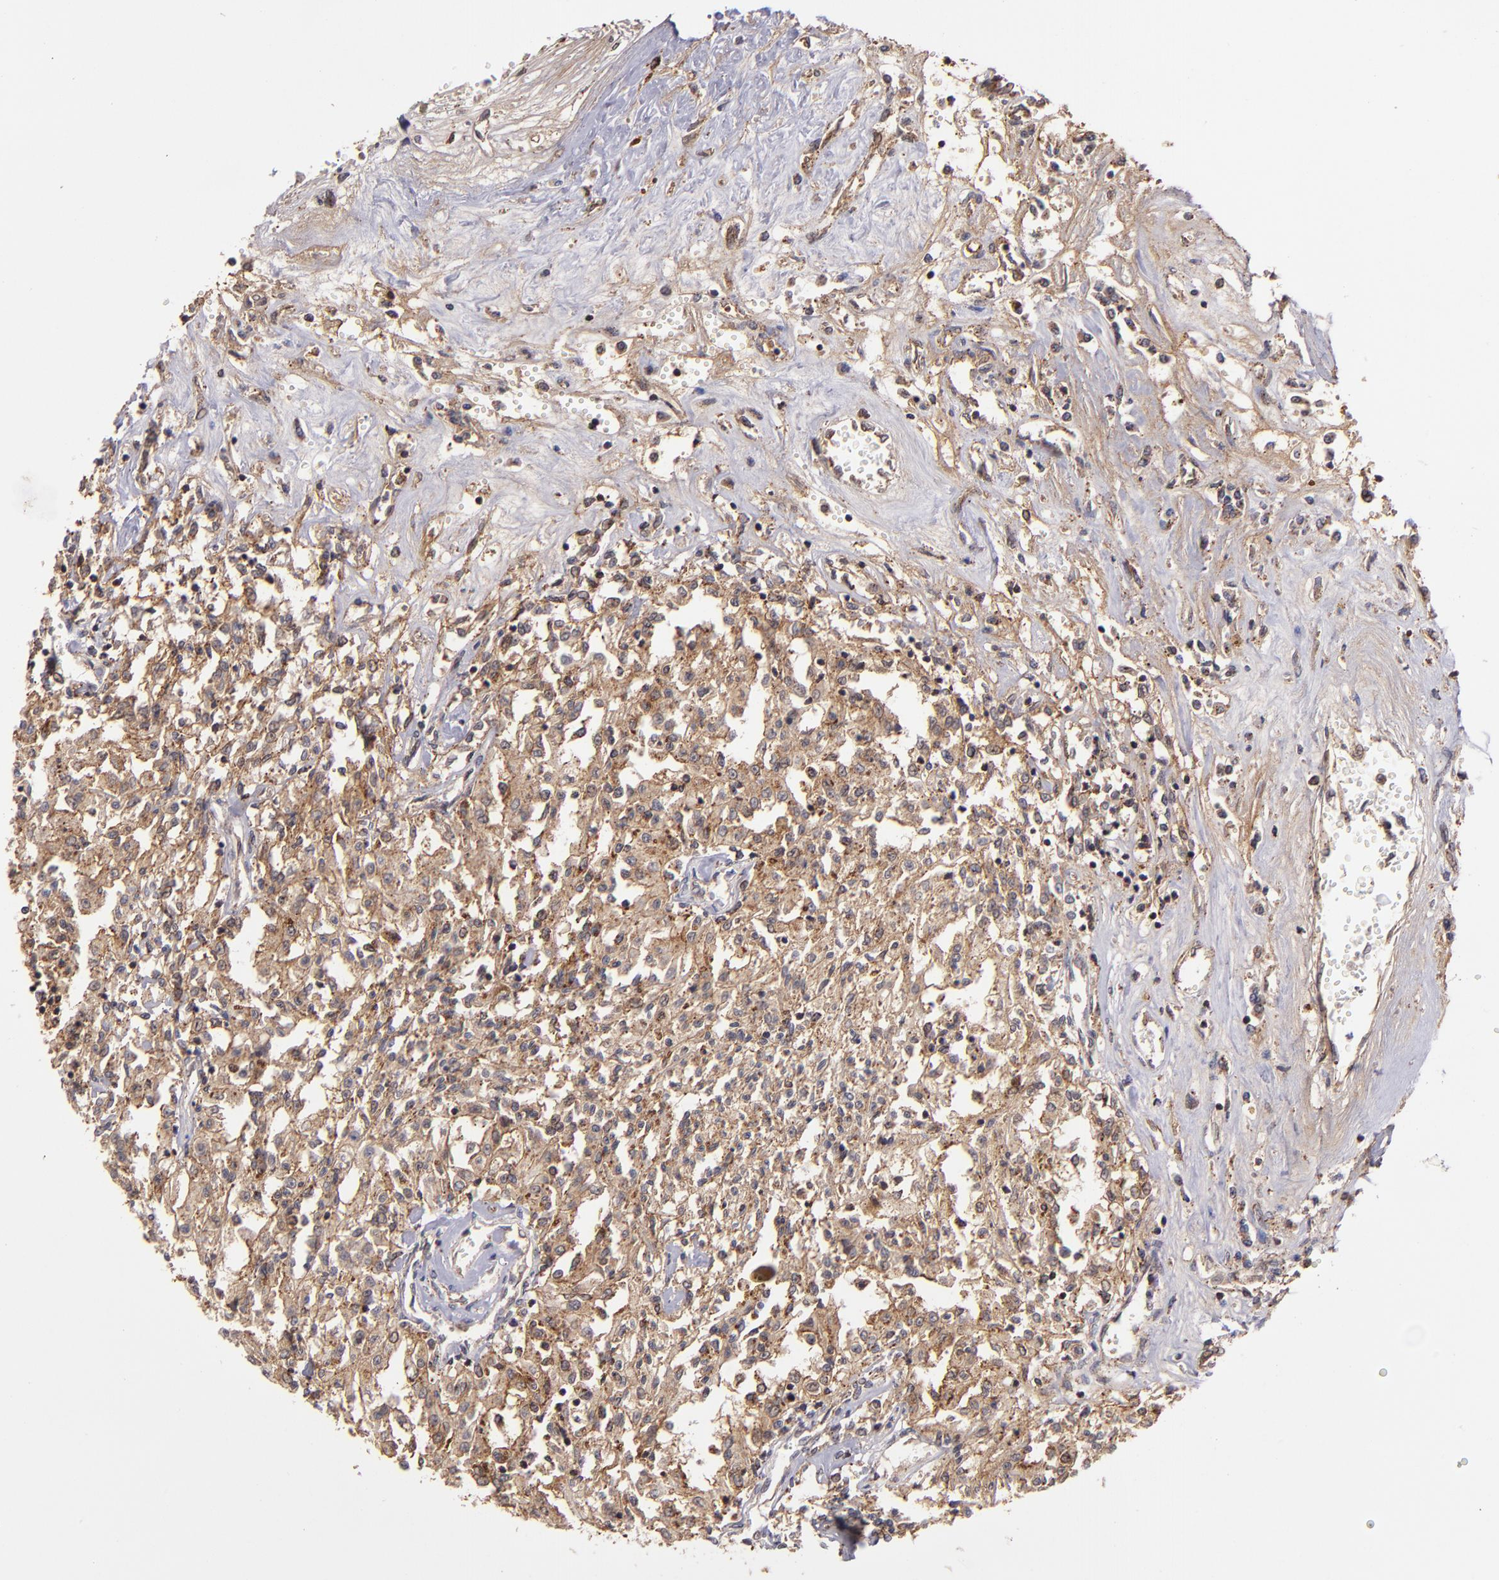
{"staining": {"intensity": "moderate", "quantity": ">75%", "location": "cytoplasmic/membranous"}, "tissue": "renal cancer", "cell_type": "Tumor cells", "image_type": "cancer", "snomed": [{"axis": "morphology", "description": "Adenocarcinoma, NOS"}, {"axis": "topography", "description": "Kidney"}], "caption": "High-power microscopy captured an IHC photomicrograph of renal adenocarcinoma, revealing moderate cytoplasmic/membranous staining in approximately >75% of tumor cells.", "gene": "ZFYVE1", "patient": {"sex": "male", "age": 78}}